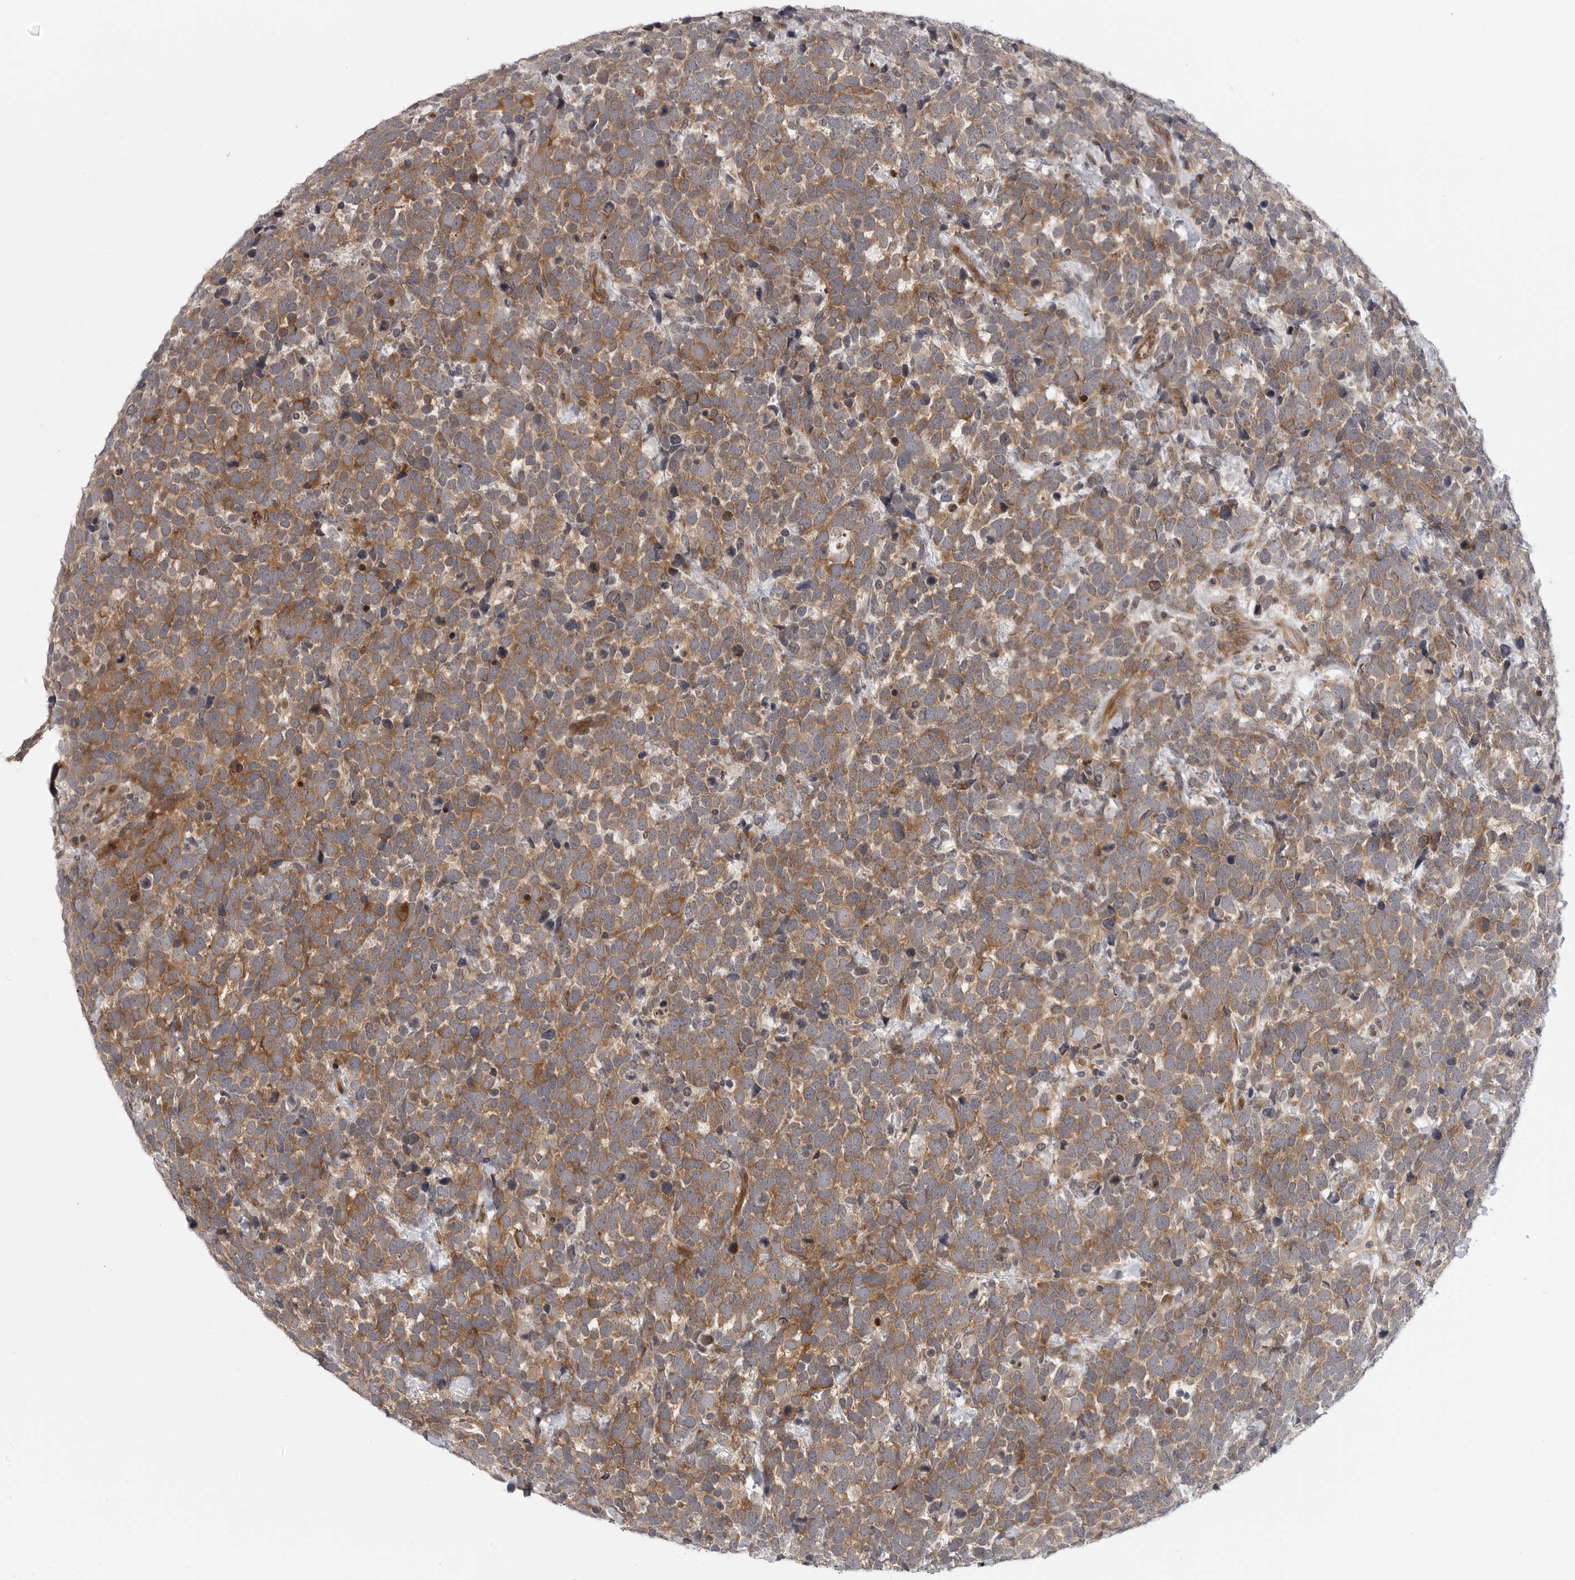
{"staining": {"intensity": "moderate", "quantity": ">75%", "location": "cytoplasmic/membranous"}, "tissue": "urothelial cancer", "cell_type": "Tumor cells", "image_type": "cancer", "snomed": [{"axis": "morphology", "description": "Urothelial carcinoma, High grade"}, {"axis": "topography", "description": "Urinary bladder"}], "caption": "Human urothelial cancer stained with a brown dye displays moderate cytoplasmic/membranous positive positivity in approximately >75% of tumor cells.", "gene": "CD300LD", "patient": {"sex": "female", "age": 82}}